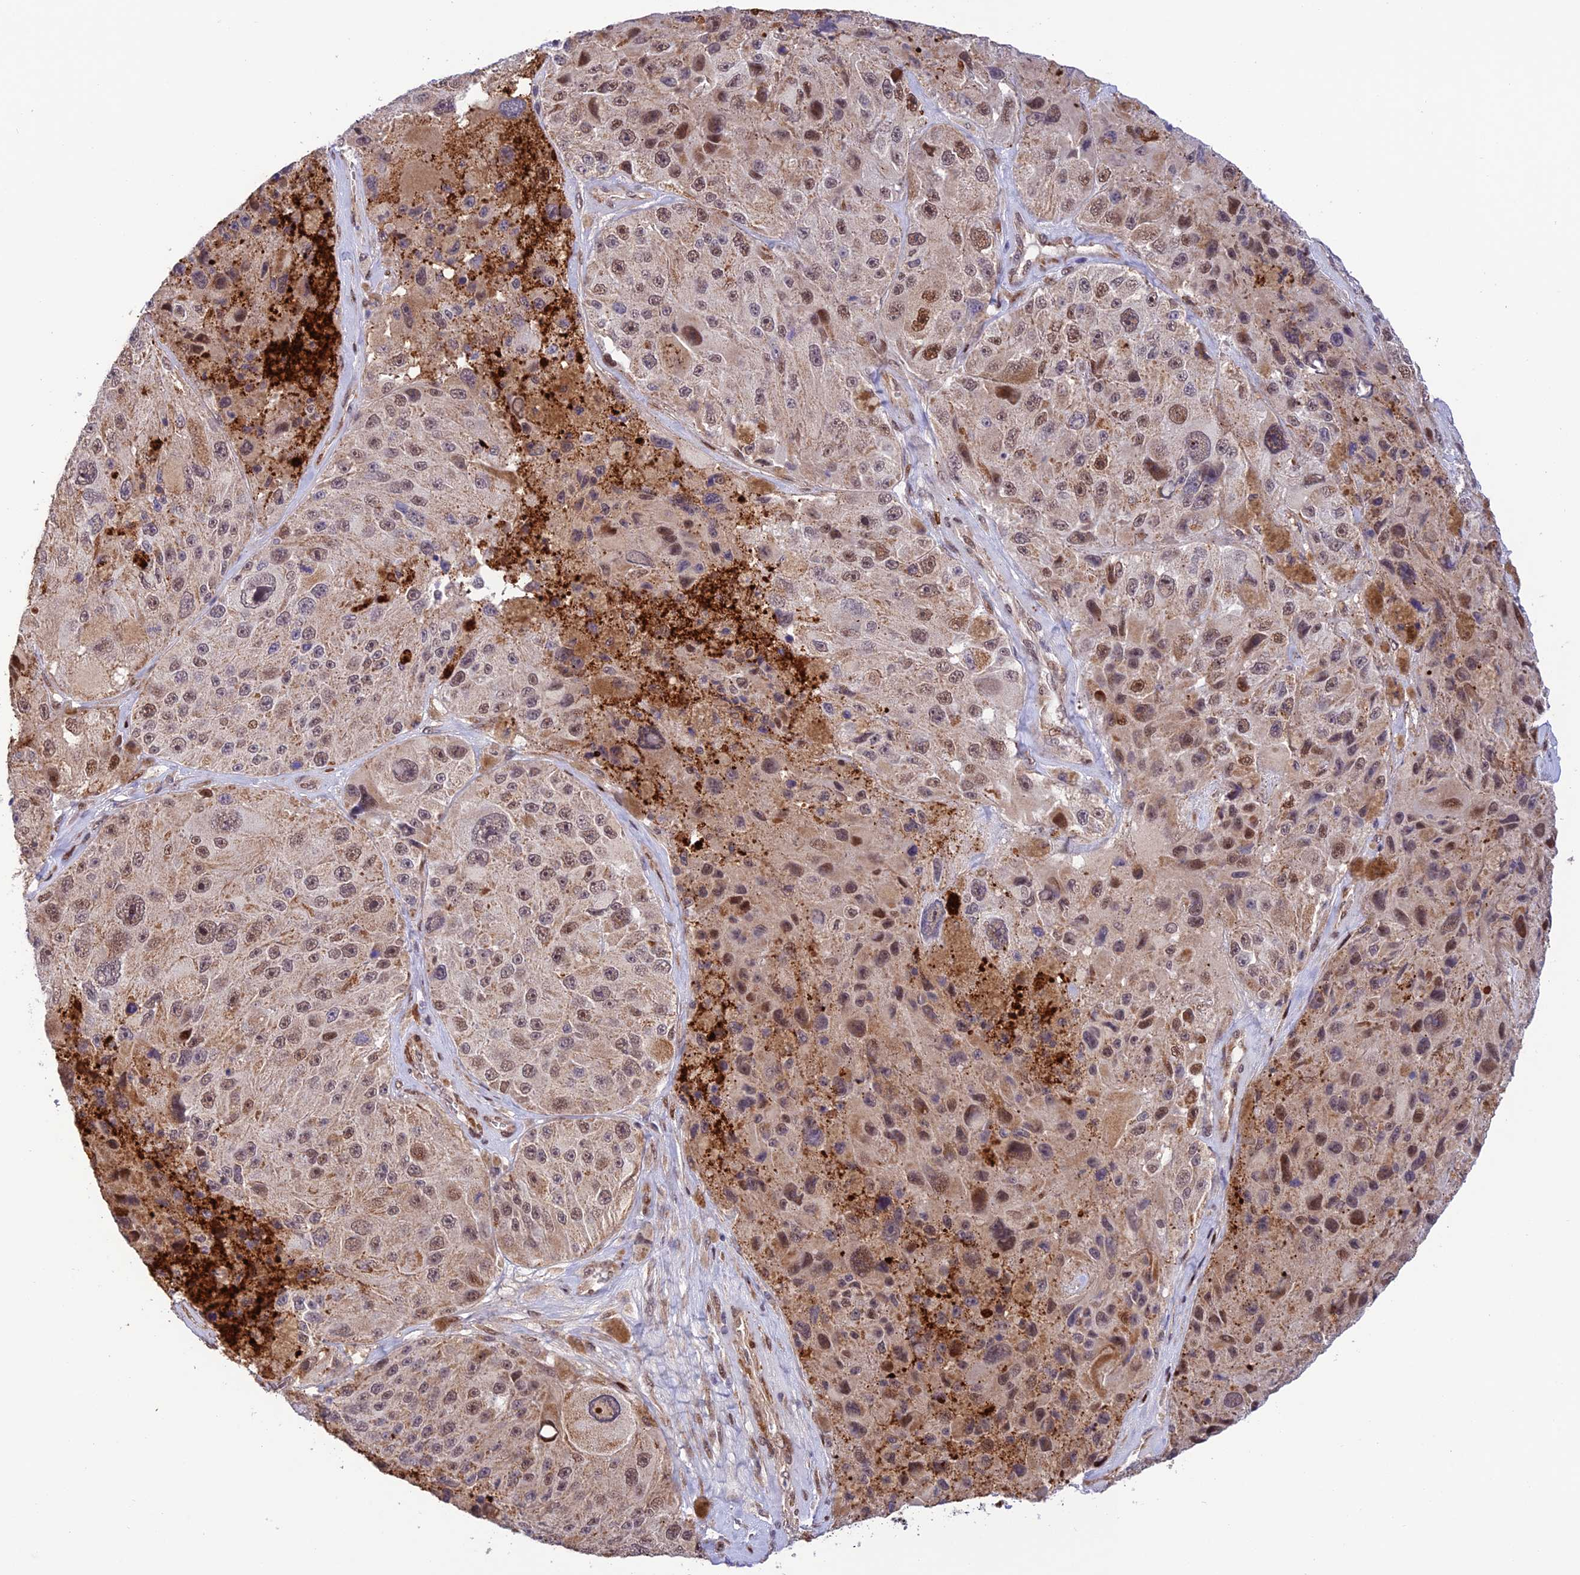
{"staining": {"intensity": "weak", "quantity": ">75%", "location": "cytoplasmic/membranous,nuclear"}, "tissue": "melanoma", "cell_type": "Tumor cells", "image_type": "cancer", "snomed": [{"axis": "morphology", "description": "Malignant melanoma, Metastatic site"}, {"axis": "topography", "description": "Lymph node"}], "caption": "Human melanoma stained with a brown dye reveals weak cytoplasmic/membranous and nuclear positive positivity in about >75% of tumor cells.", "gene": "WDR55", "patient": {"sex": "male", "age": 62}}